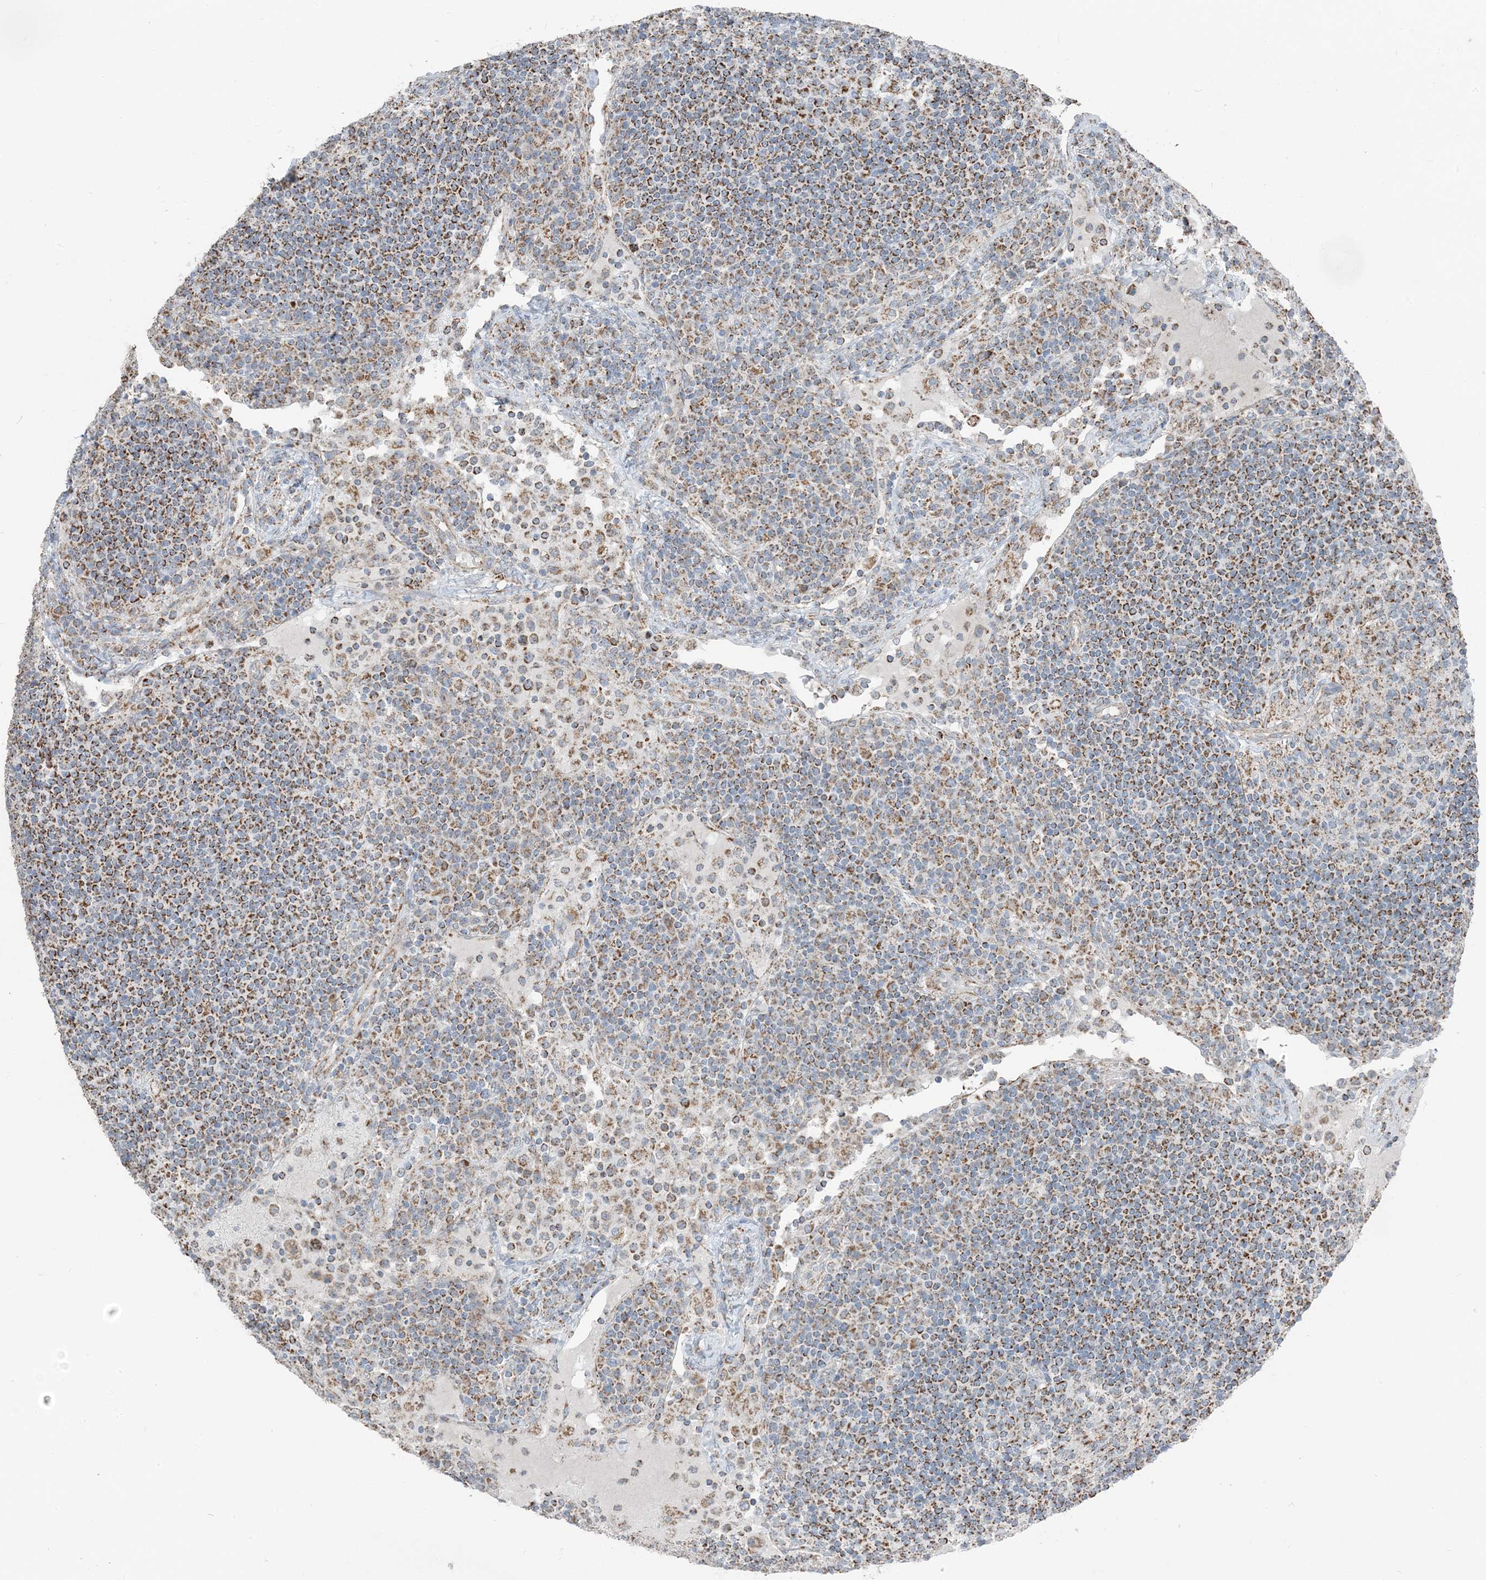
{"staining": {"intensity": "moderate", "quantity": "<25%", "location": "cytoplasmic/membranous"}, "tissue": "lymph node", "cell_type": "Germinal center cells", "image_type": "normal", "snomed": [{"axis": "morphology", "description": "Normal tissue, NOS"}, {"axis": "topography", "description": "Lymph node"}], "caption": "This image exhibits unremarkable lymph node stained with immunohistochemistry (IHC) to label a protein in brown. The cytoplasmic/membranous of germinal center cells show moderate positivity for the protein. Nuclei are counter-stained blue.", "gene": "PILRB", "patient": {"sex": "female", "age": 53}}